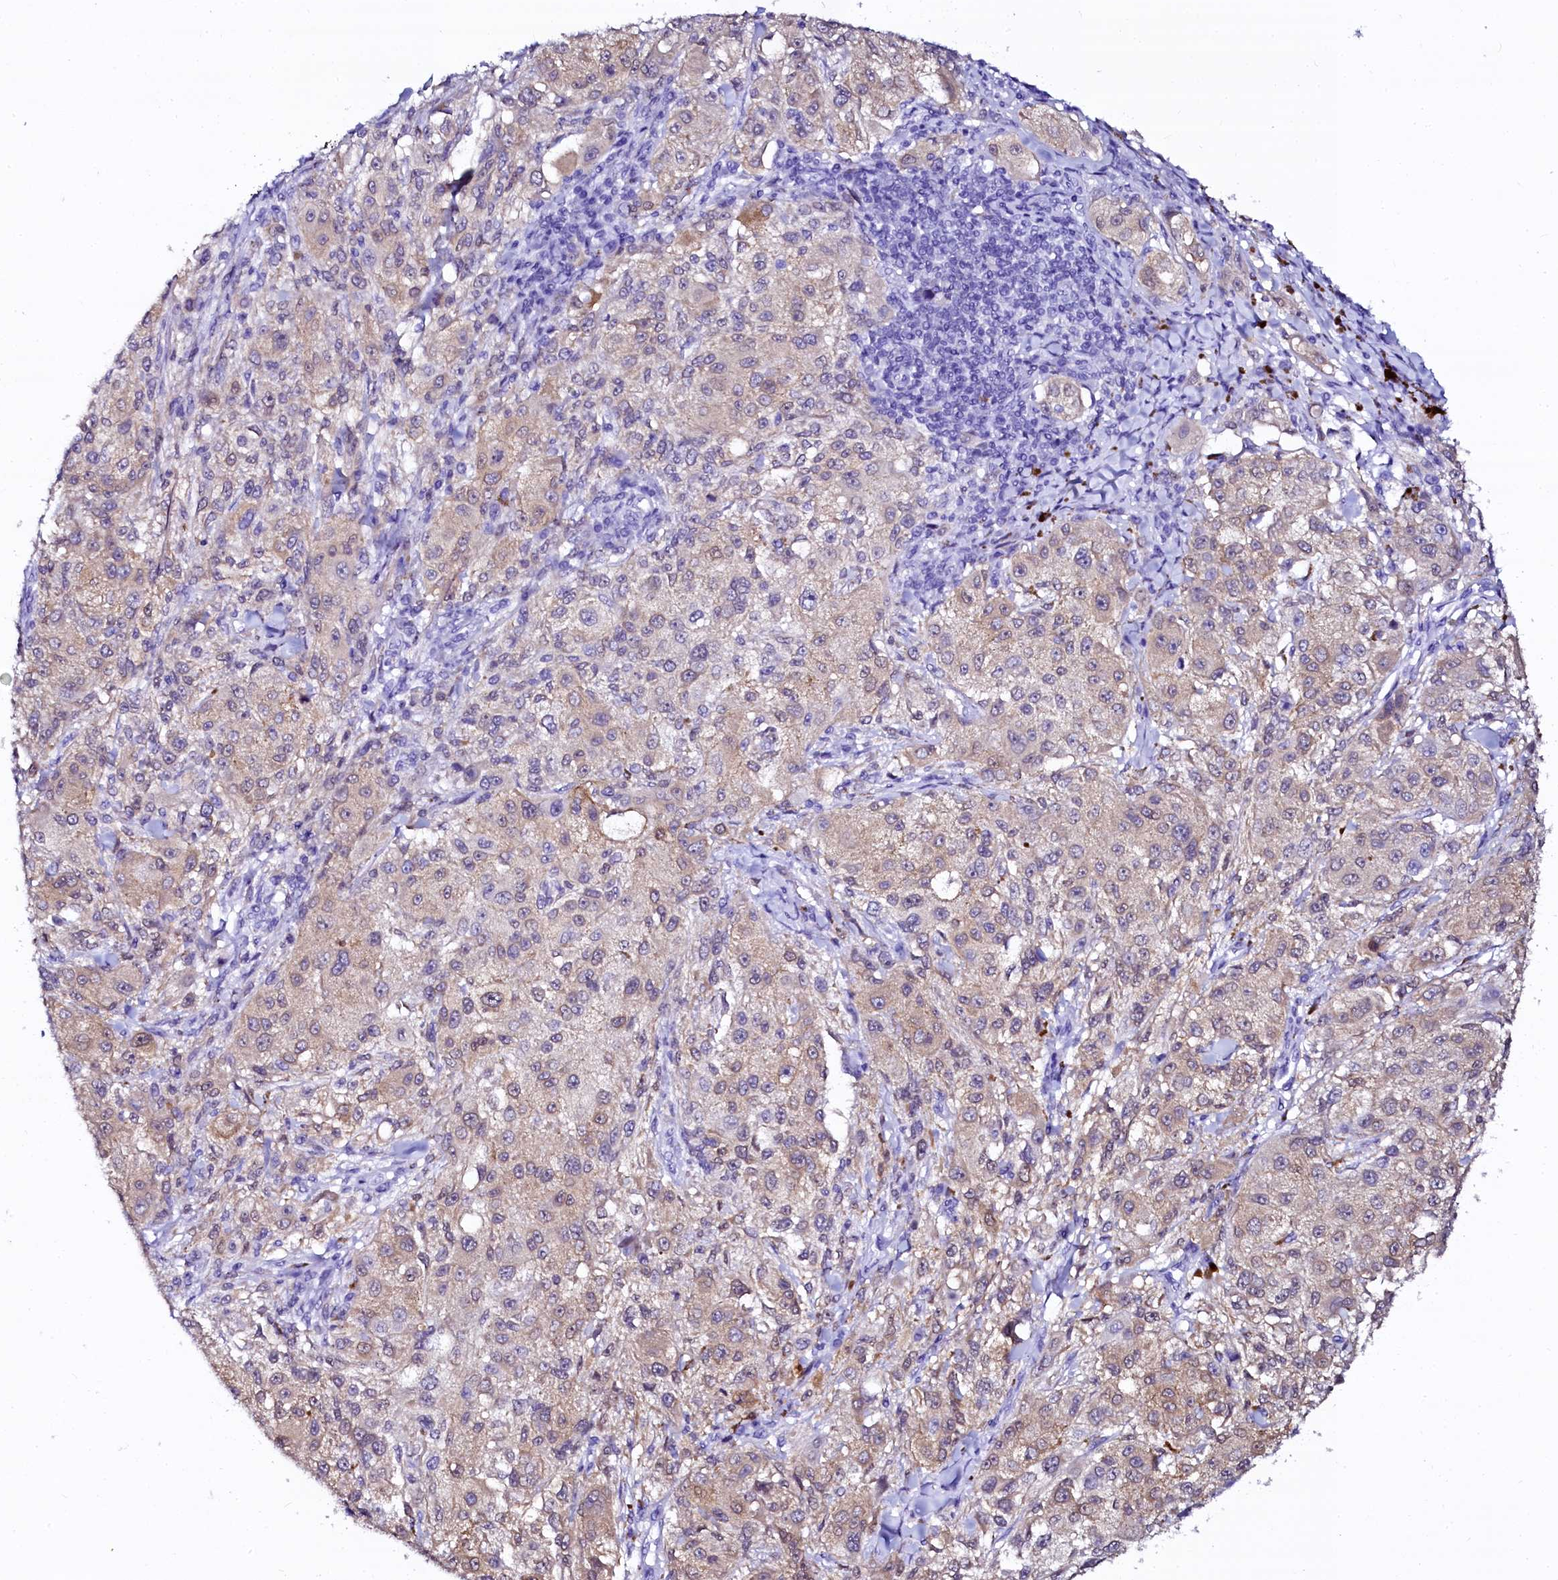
{"staining": {"intensity": "weak", "quantity": "25%-75%", "location": "cytoplasmic/membranous"}, "tissue": "melanoma", "cell_type": "Tumor cells", "image_type": "cancer", "snomed": [{"axis": "morphology", "description": "Necrosis, NOS"}, {"axis": "morphology", "description": "Malignant melanoma, NOS"}, {"axis": "topography", "description": "Skin"}], "caption": "Immunohistochemical staining of malignant melanoma demonstrates weak cytoplasmic/membranous protein positivity in approximately 25%-75% of tumor cells. (brown staining indicates protein expression, while blue staining denotes nuclei).", "gene": "SORD", "patient": {"sex": "female", "age": 87}}